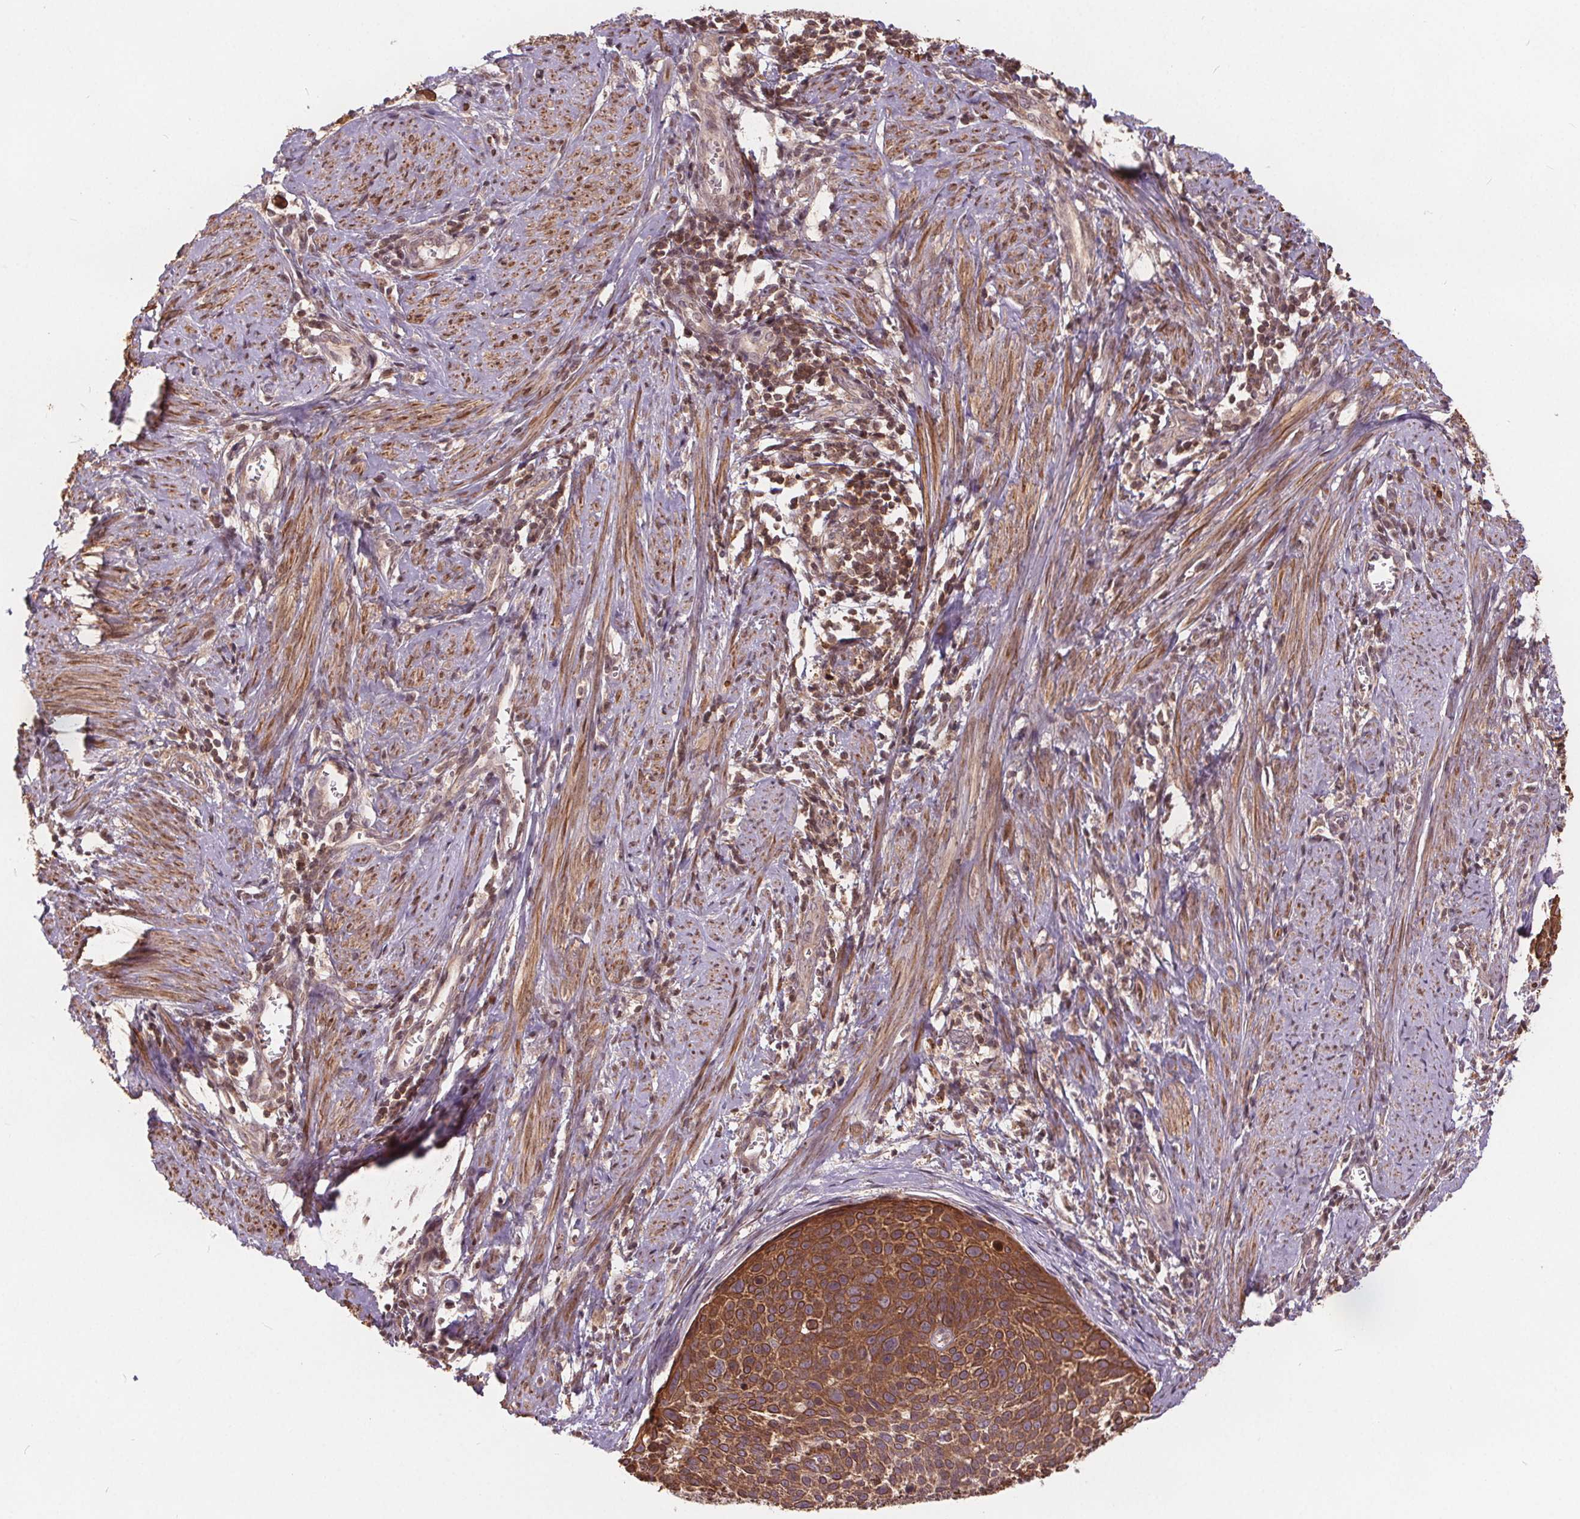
{"staining": {"intensity": "moderate", "quantity": ">75%", "location": "cytoplasmic/membranous"}, "tissue": "cervical cancer", "cell_type": "Tumor cells", "image_type": "cancer", "snomed": [{"axis": "morphology", "description": "Squamous cell carcinoma, NOS"}, {"axis": "topography", "description": "Cervix"}], "caption": "Cervical cancer stained with immunohistochemistry exhibits moderate cytoplasmic/membranous staining in approximately >75% of tumor cells.", "gene": "HIF1AN", "patient": {"sex": "female", "age": 39}}